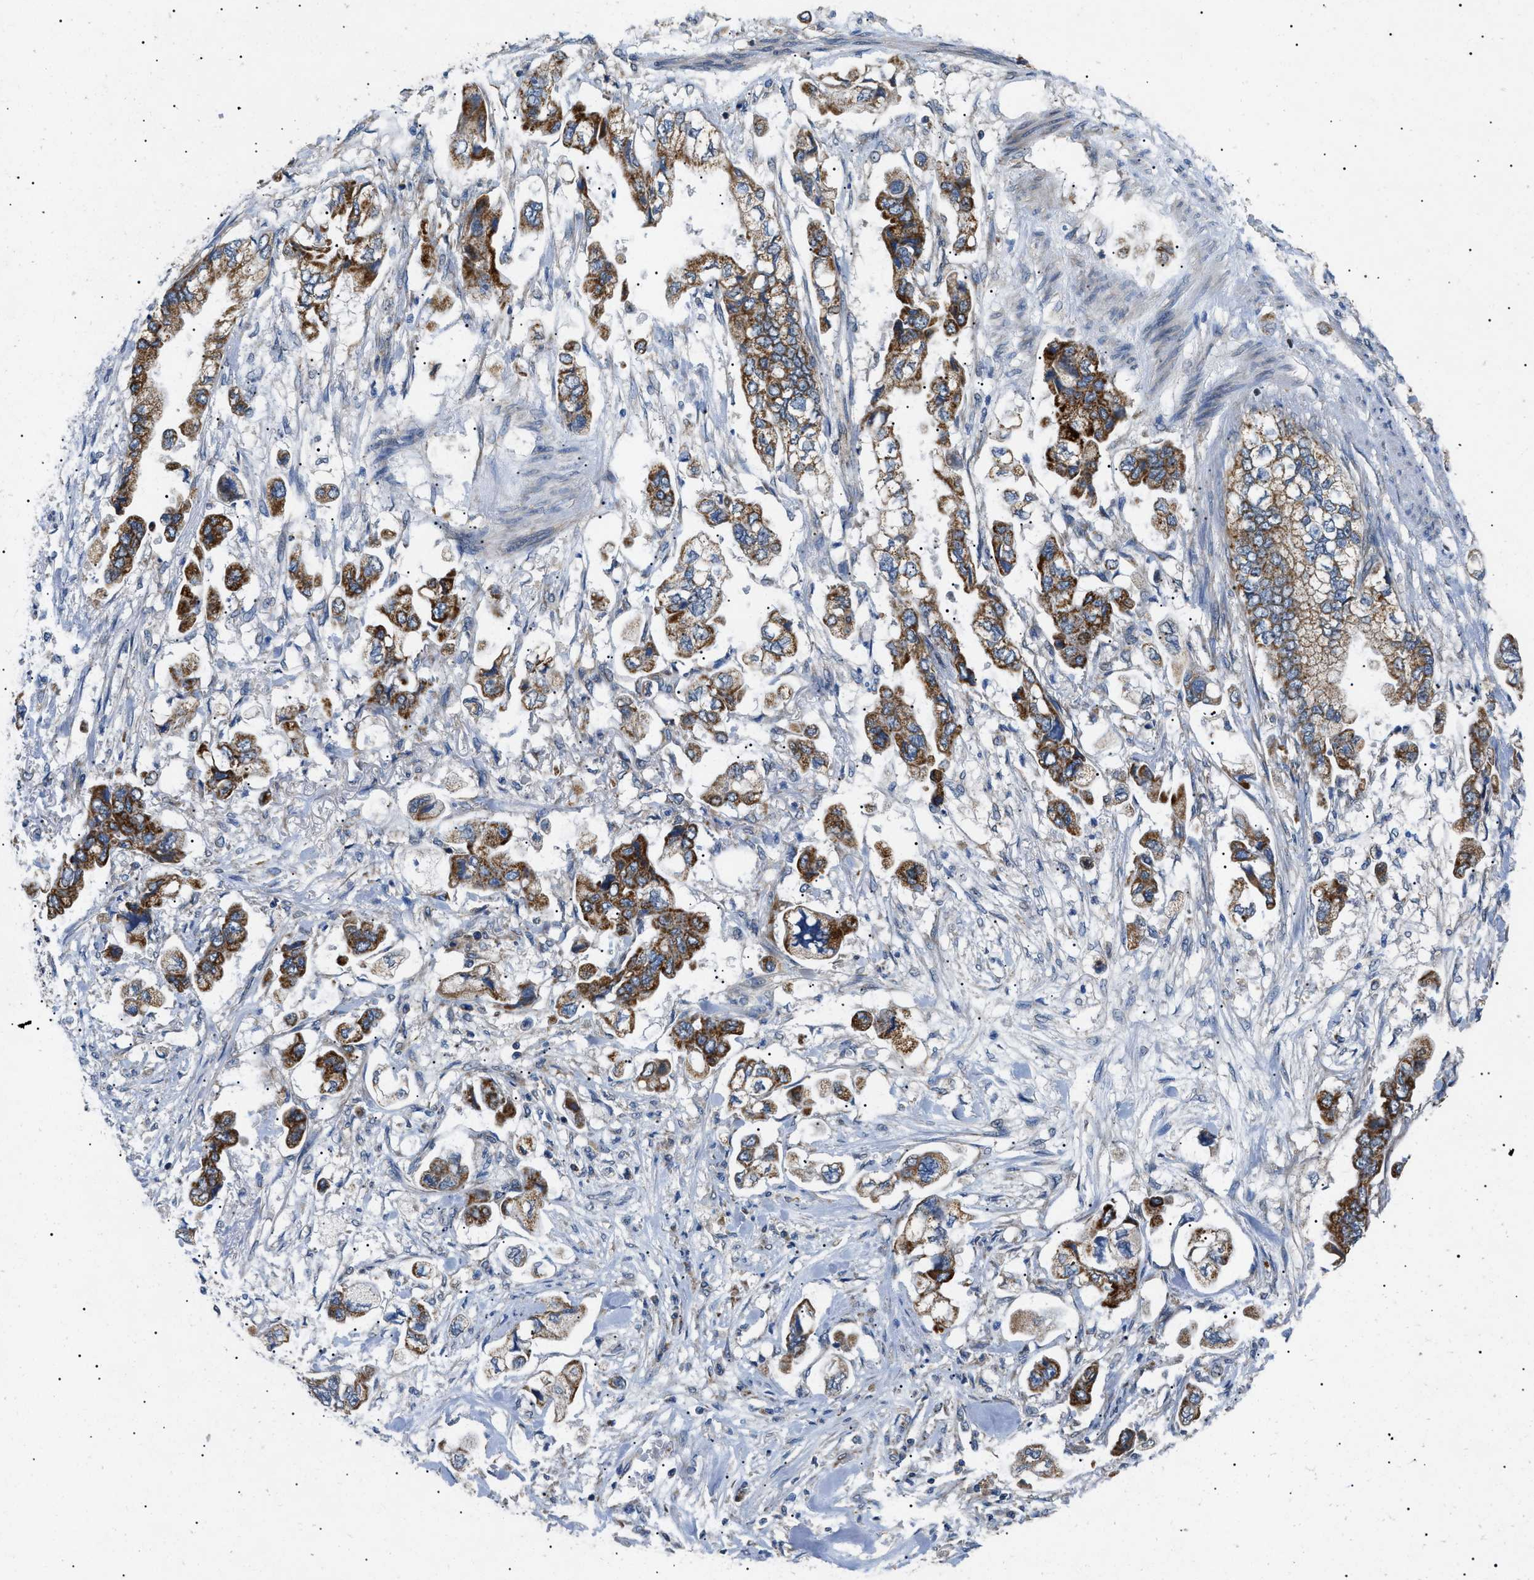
{"staining": {"intensity": "strong", "quantity": ">75%", "location": "cytoplasmic/membranous"}, "tissue": "stomach cancer", "cell_type": "Tumor cells", "image_type": "cancer", "snomed": [{"axis": "morphology", "description": "Adenocarcinoma, NOS"}, {"axis": "topography", "description": "Stomach"}], "caption": "The histopathology image displays immunohistochemical staining of stomach adenocarcinoma. There is strong cytoplasmic/membranous staining is seen in about >75% of tumor cells.", "gene": "TOMM6", "patient": {"sex": "male", "age": 62}}